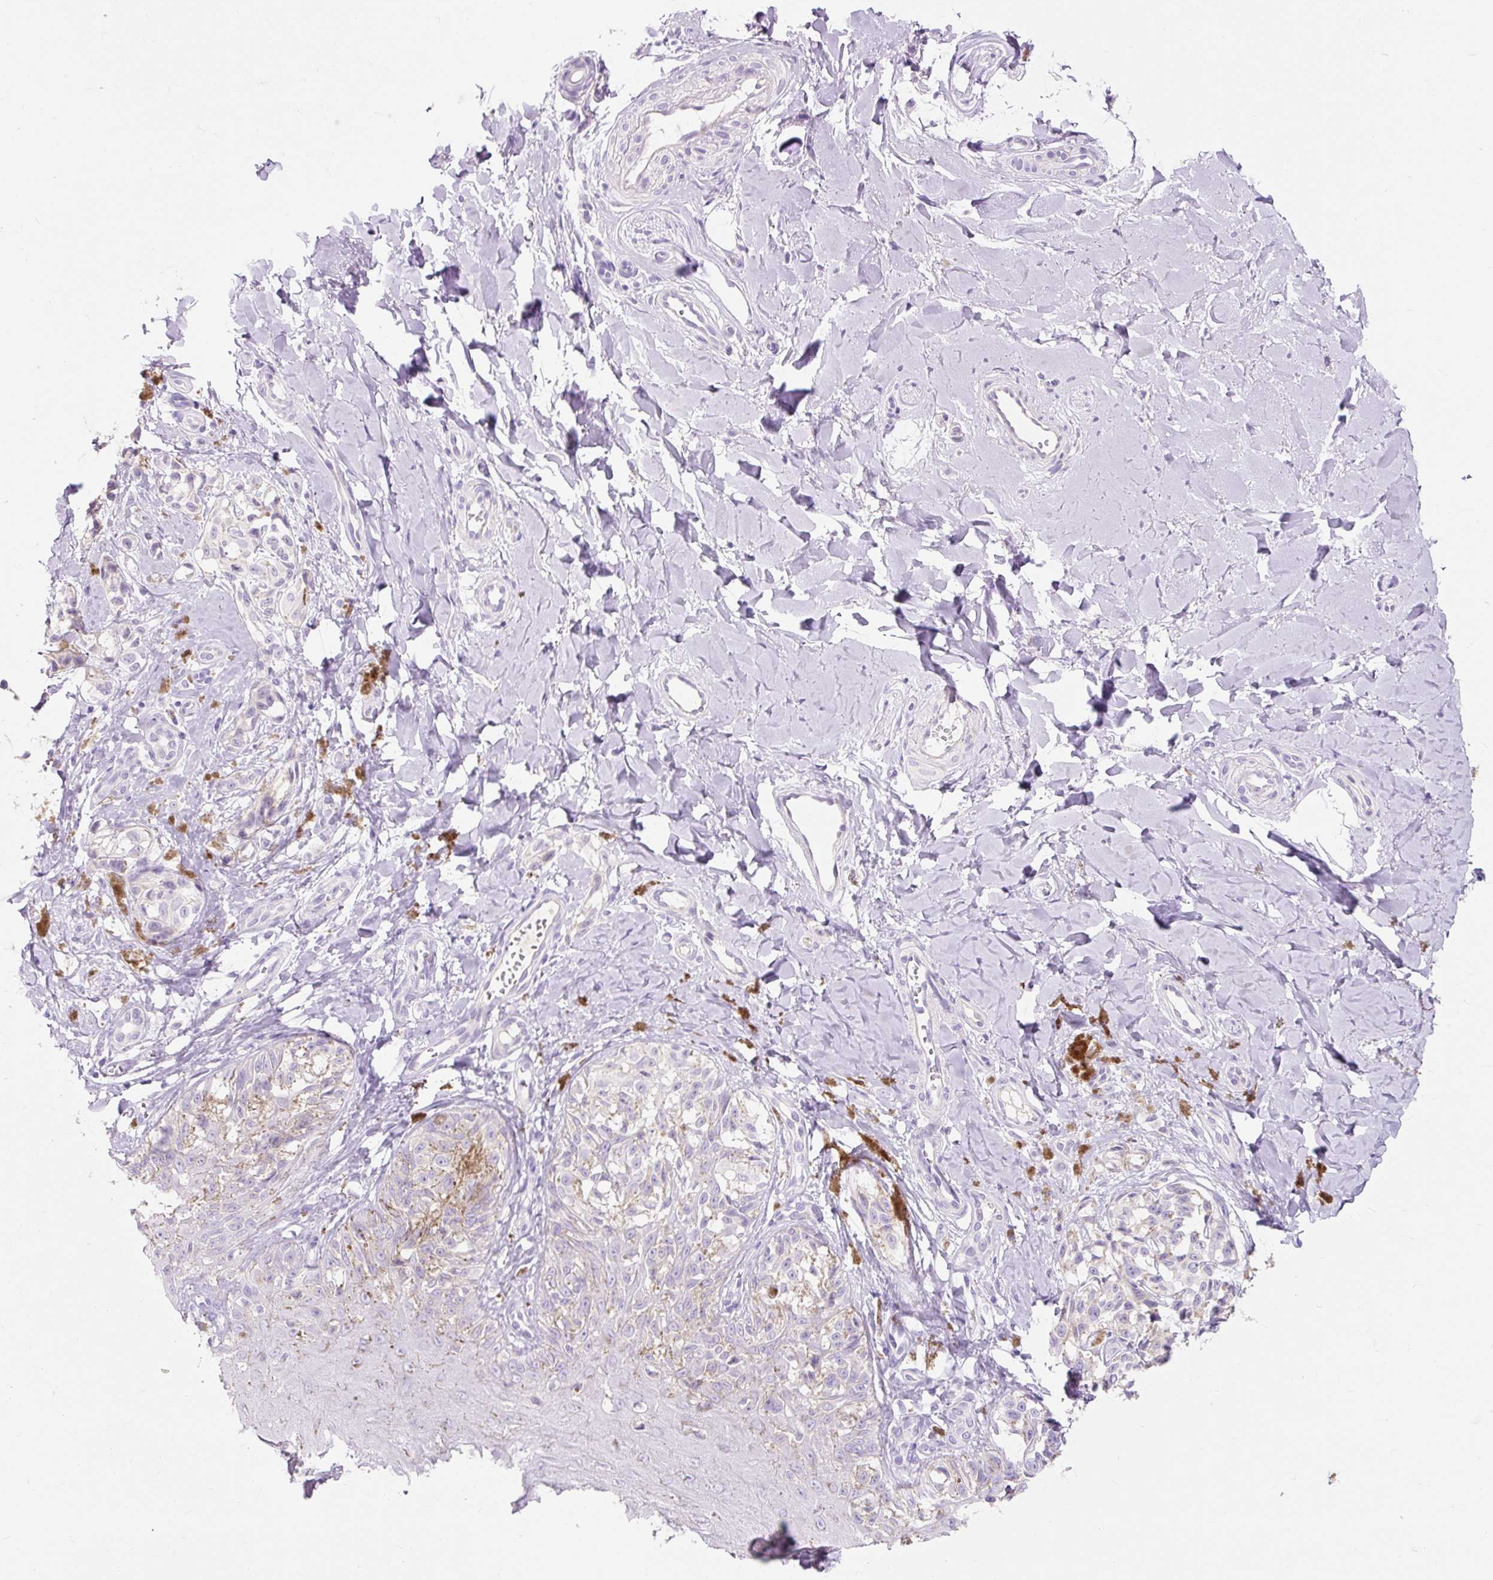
{"staining": {"intensity": "negative", "quantity": "none", "location": "none"}, "tissue": "melanoma", "cell_type": "Tumor cells", "image_type": "cancer", "snomed": [{"axis": "morphology", "description": "Malignant melanoma, NOS"}, {"axis": "topography", "description": "Skin"}], "caption": "IHC histopathology image of neoplastic tissue: human malignant melanoma stained with DAB (3,3'-diaminobenzidine) reveals no significant protein expression in tumor cells.", "gene": "TMEM213", "patient": {"sex": "female", "age": 65}}